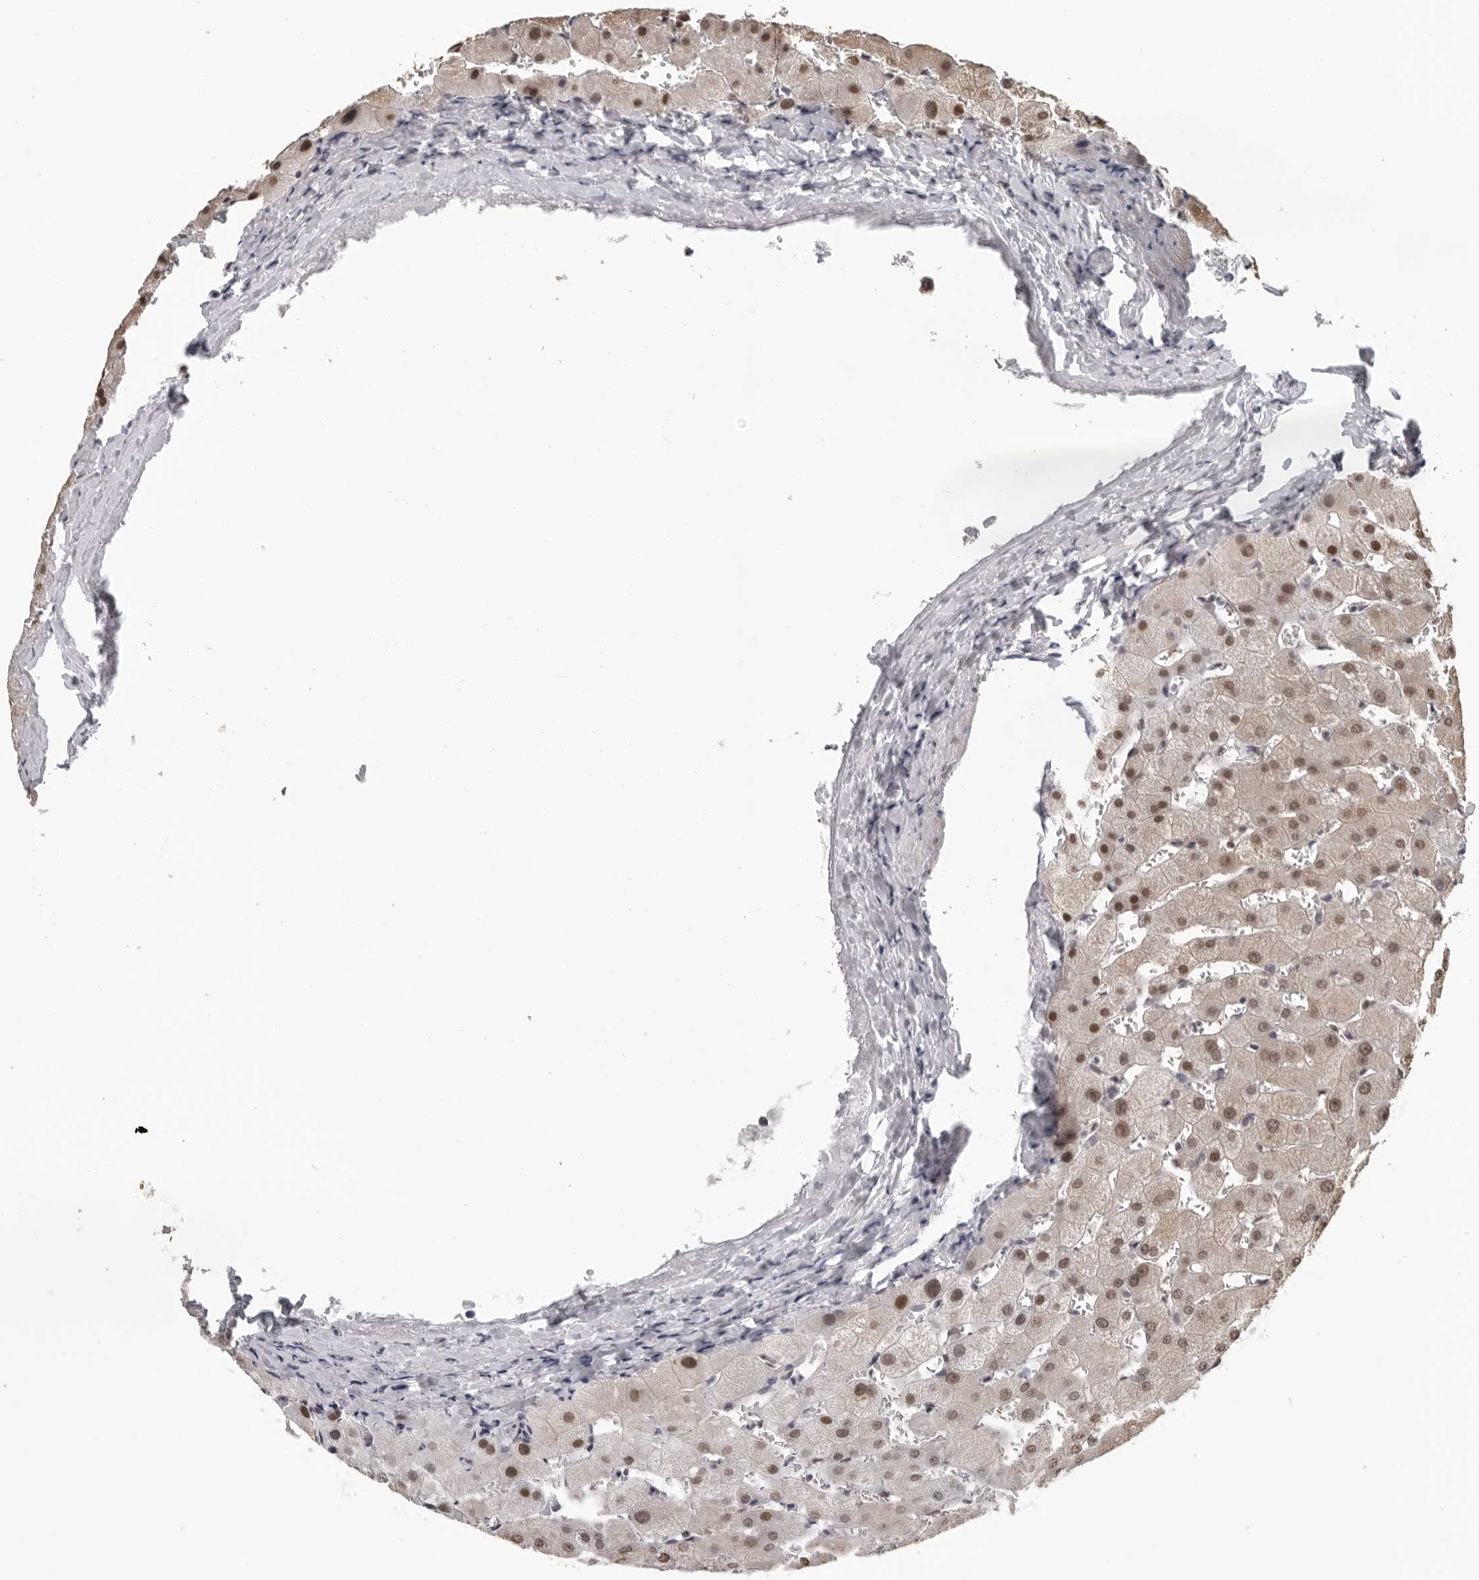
{"staining": {"intensity": "negative", "quantity": "none", "location": "none"}, "tissue": "liver", "cell_type": "Cholangiocytes", "image_type": "normal", "snomed": [{"axis": "morphology", "description": "Normal tissue, NOS"}, {"axis": "topography", "description": "Liver"}], "caption": "Cholangiocytes show no significant protein expression in normal liver. Nuclei are stained in blue.", "gene": "ORC1", "patient": {"sex": "female", "age": 63}}